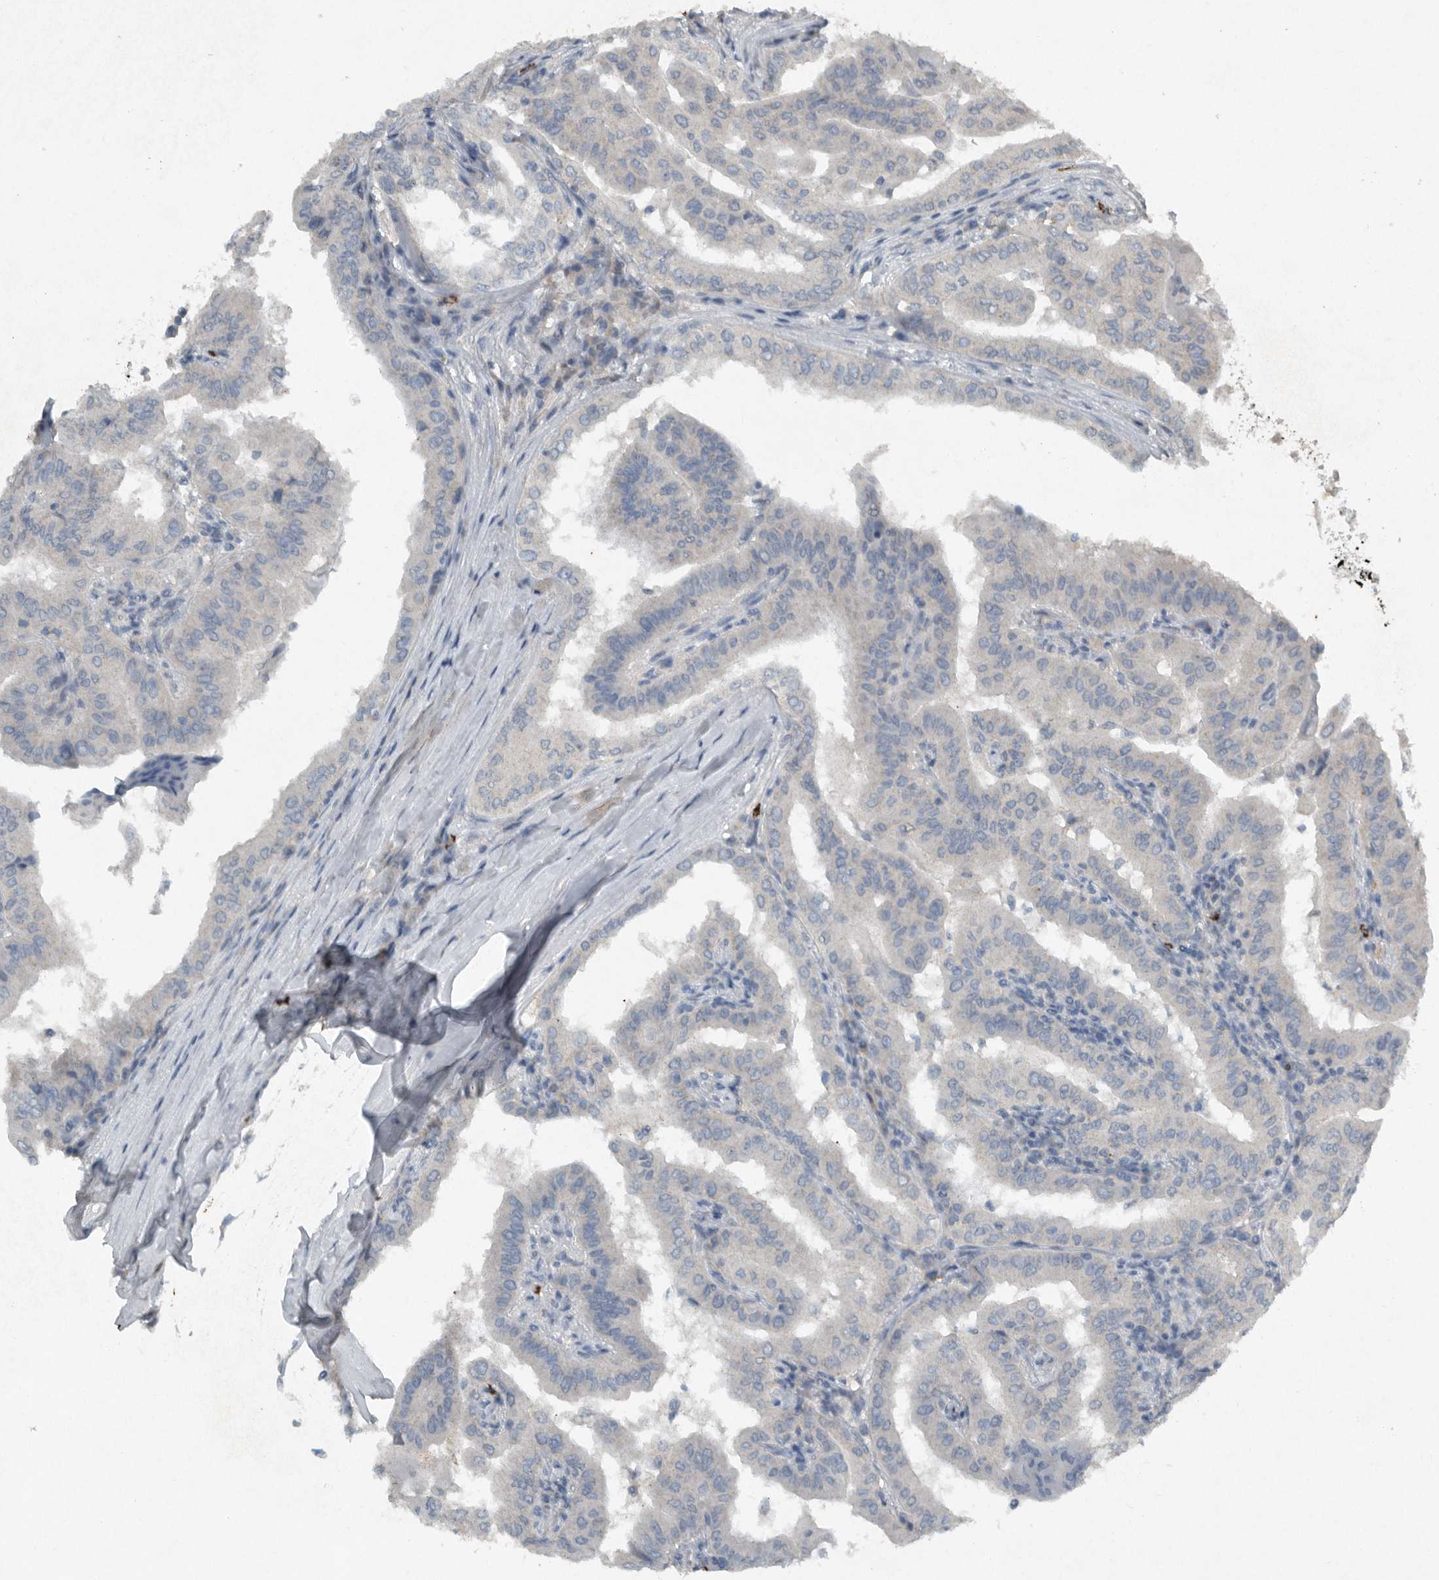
{"staining": {"intensity": "negative", "quantity": "none", "location": "none"}, "tissue": "thyroid cancer", "cell_type": "Tumor cells", "image_type": "cancer", "snomed": [{"axis": "morphology", "description": "Papillary adenocarcinoma, NOS"}, {"axis": "topography", "description": "Thyroid gland"}], "caption": "Image shows no protein positivity in tumor cells of thyroid cancer tissue. (DAB (3,3'-diaminobenzidine) immunohistochemistry with hematoxylin counter stain).", "gene": "IL20", "patient": {"sex": "male", "age": 33}}